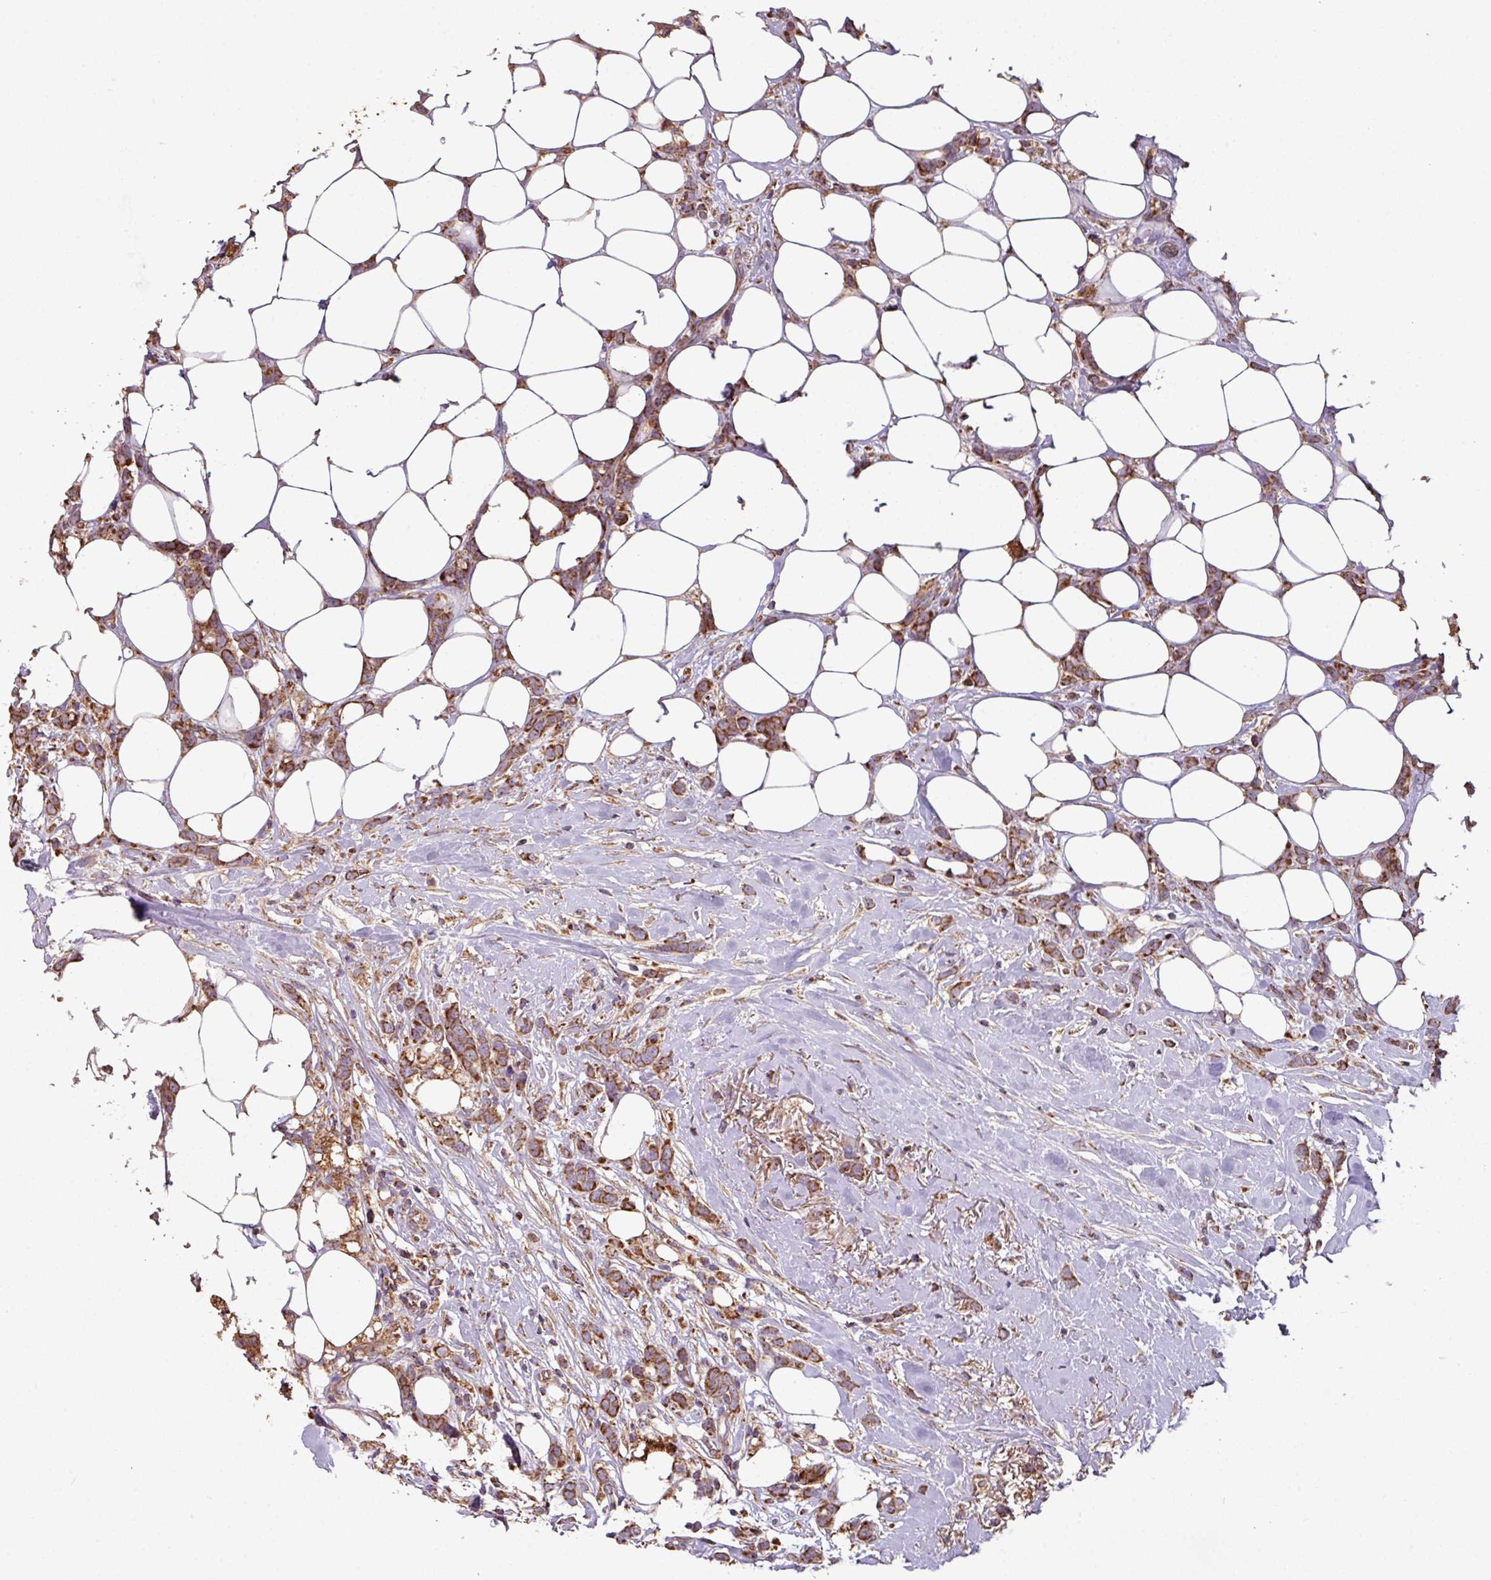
{"staining": {"intensity": "strong", "quantity": ">75%", "location": "cytoplasmic/membranous"}, "tissue": "breast cancer", "cell_type": "Tumor cells", "image_type": "cancer", "snomed": [{"axis": "morphology", "description": "Duct carcinoma"}, {"axis": "topography", "description": "Breast"}], "caption": "Immunohistochemical staining of human breast invasive ductal carcinoma displays strong cytoplasmic/membranous protein expression in about >75% of tumor cells. (IHC, brightfield microscopy, high magnification).", "gene": "SQOR", "patient": {"sex": "female", "age": 80}}